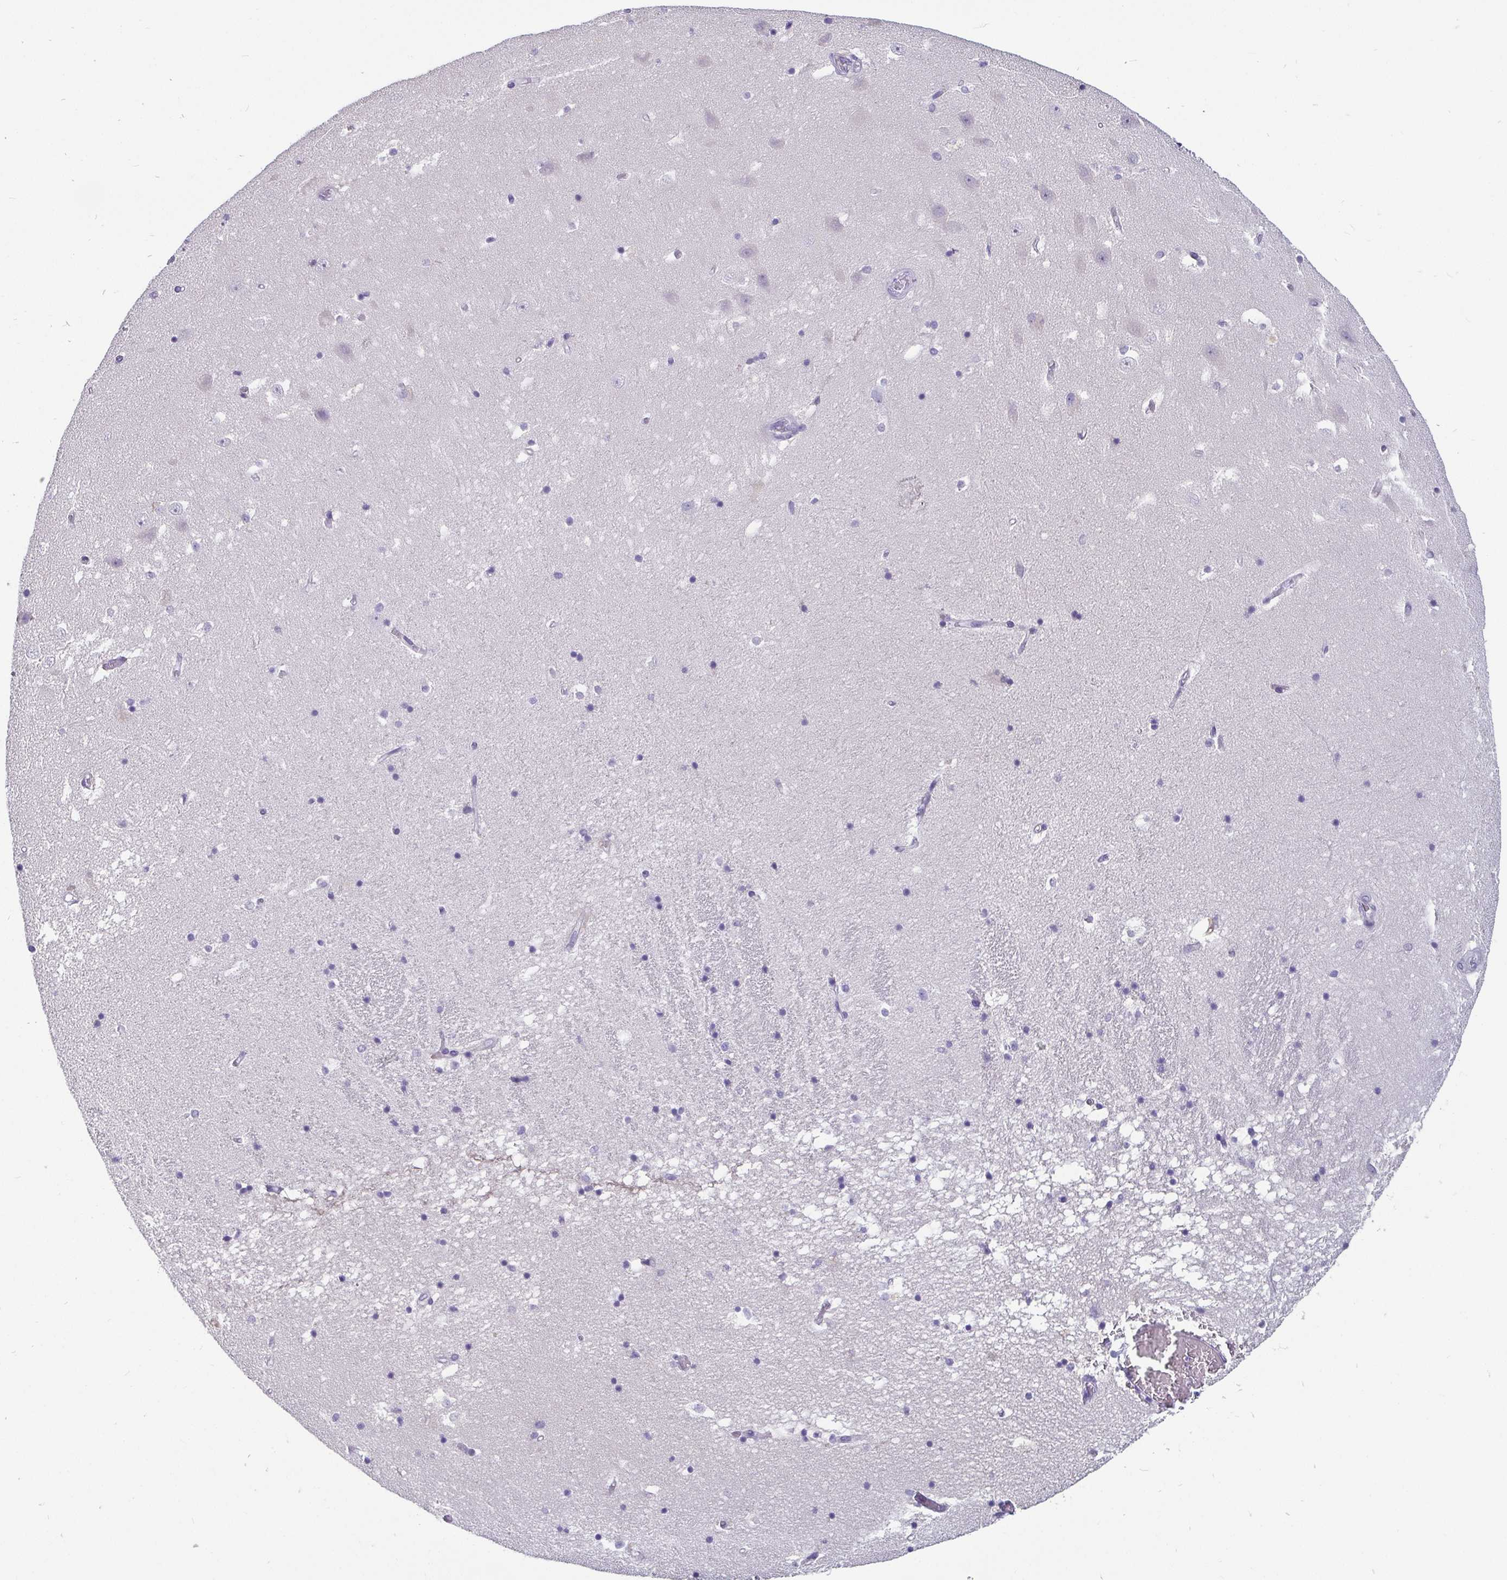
{"staining": {"intensity": "negative", "quantity": "none", "location": "none"}, "tissue": "hippocampus", "cell_type": "Glial cells", "image_type": "normal", "snomed": [{"axis": "morphology", "description": "Normal tissue, NOS"}, {"axis": "topography", "description": "Hippocampus"}], "caption": "Immunohistochemistry (IHC) image of benign hippocampus stained for a protein (brown), which shows no expression in glial cells. (DAB immunohistochemistry visualized using brightfield microscopy, high magnification).", "gene": "ADAMTS6", "patient": {"sex": "male", "age": 58}}